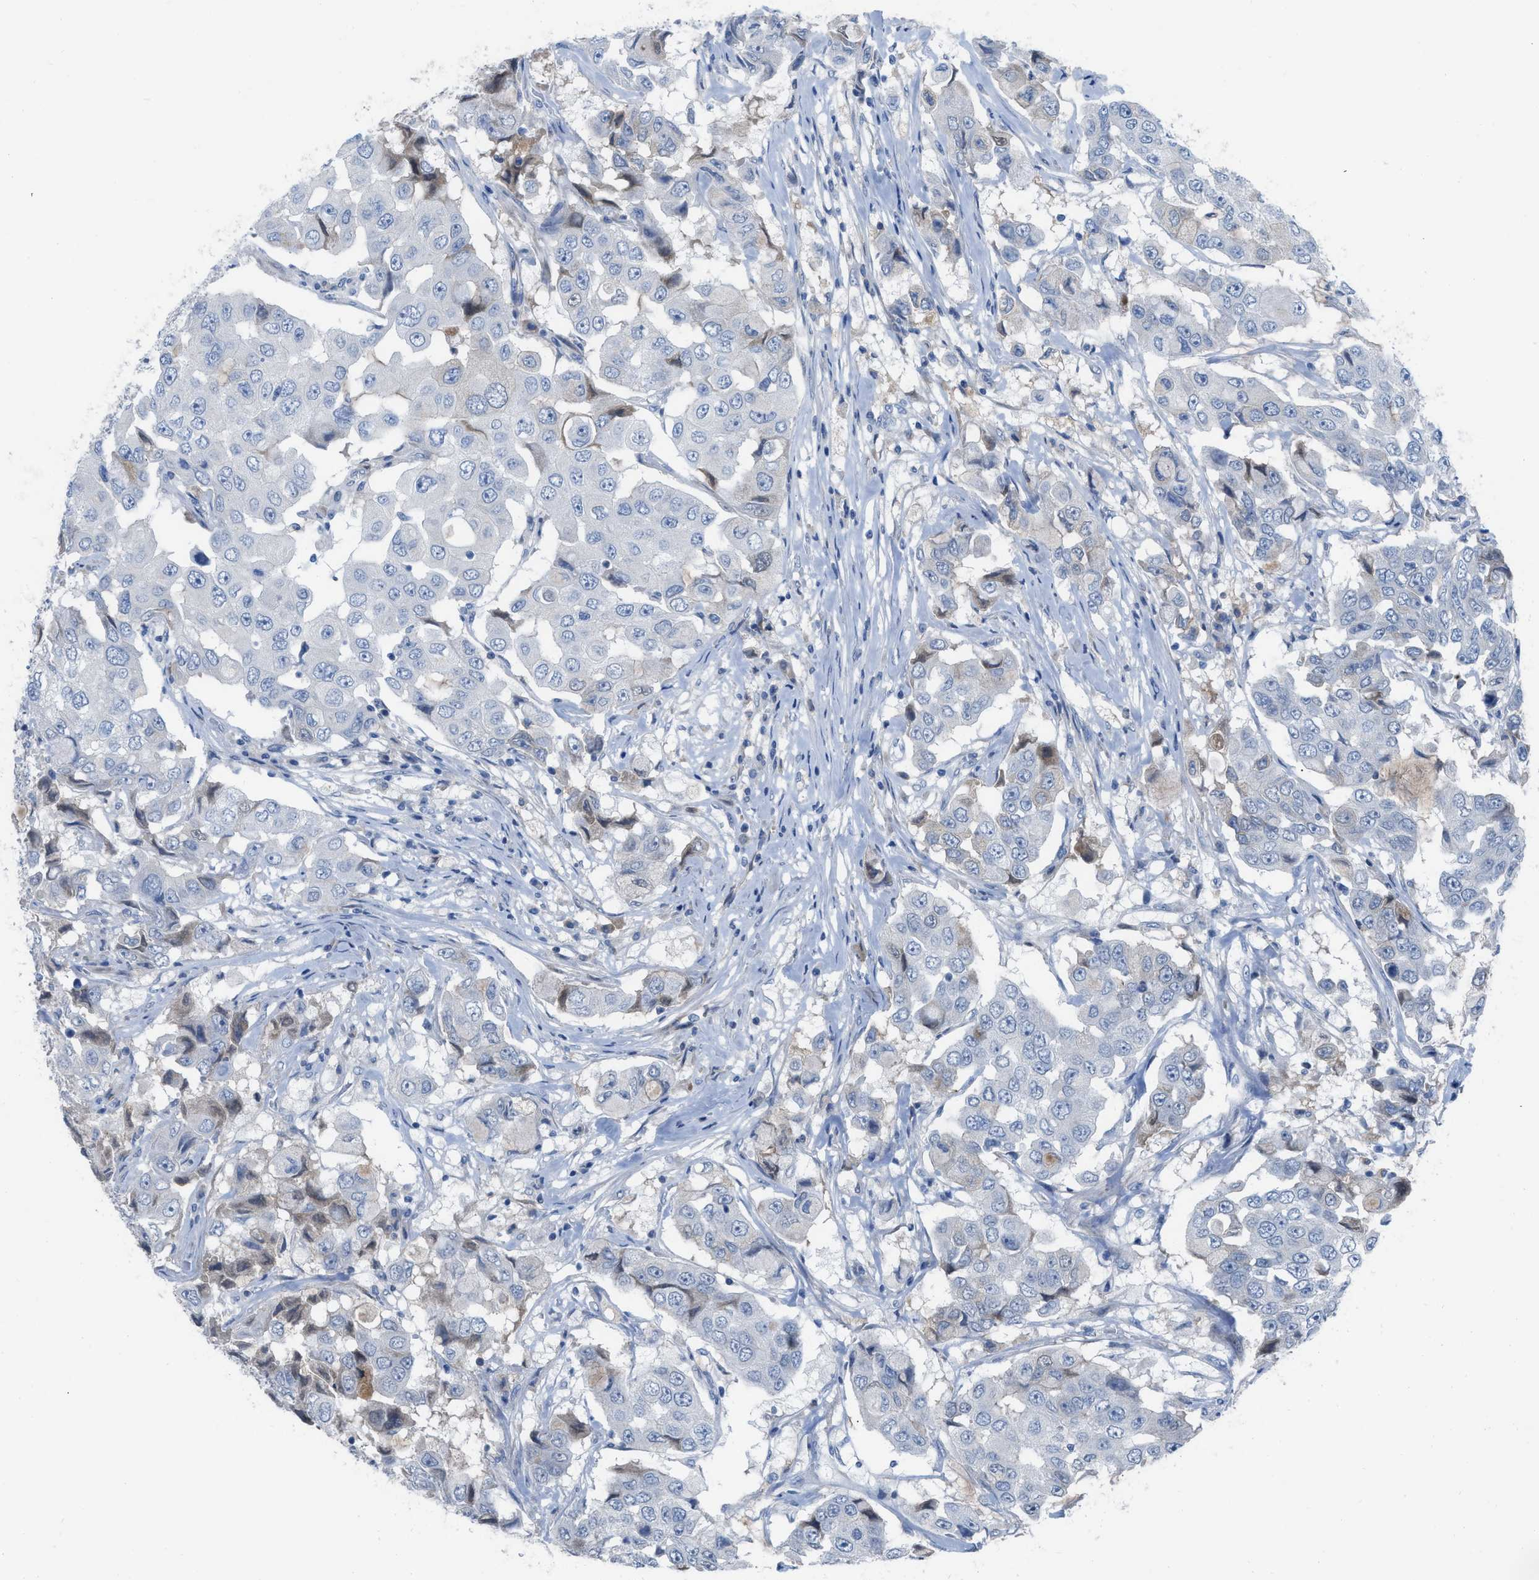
{"staining": {"intensity": "negative", "quantity": "none", "location": "none"}, "tissue": "breast cancer", "cell_type": "Tumor cells", "image_type": "cancer", "snomed": [{"axis": "morphology", "description": "Duct carcinoma"}, {"axis": "topography", "description": "Breast"}], "caption": "DAB (3,3'-diaminobenzidine) immunohistochemical staining of human breast cancer (infiltrating ductal carcinoma) reveals no significant expression in tumor cells.", "gene": "HPX", "patient": {"sex": "female", "age": 27}}